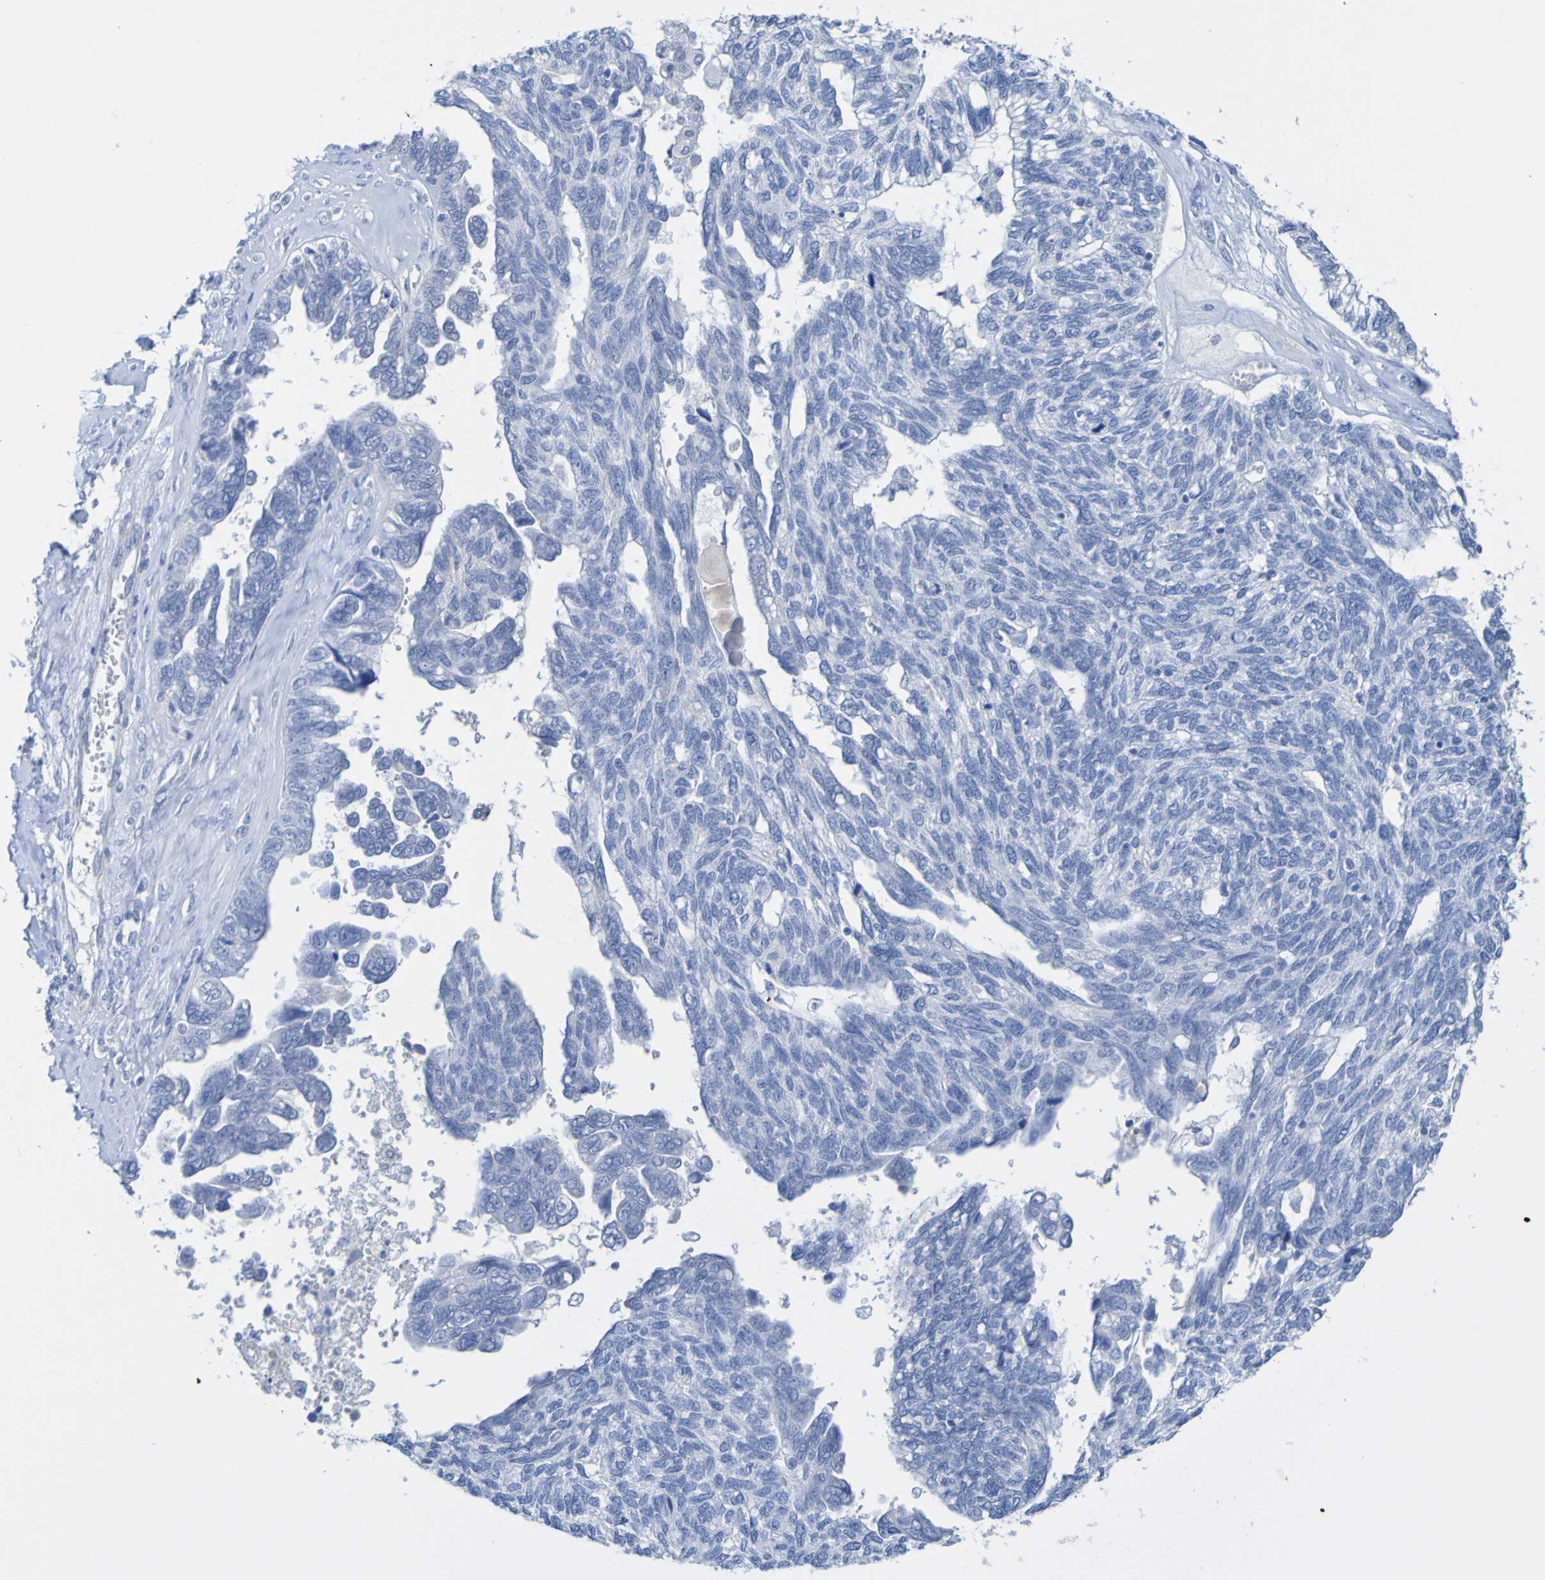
{"staining": {"intensity": "negative", "quantity": "none", "location": "none"}, "tissue": "ovarian cancer", "cell_type": "Tumor cells", "image_type": "cancer", "snomed": [{"axis": "morphology", "description": "Cystadenocarcinoma, serous, NOS"}, {"axis": "topography", "description": "Ovary"}], "caption": "IHC photomicrograph of human serous cystadenocarcinoma (ovarian) stained for a protein (brown), which displays no positivity in tumor cells. (Brightfield microscopy of DAB (3,3'-diaminobenzidine) immunohistochemistry at high magnification).", "gene": "ACMSD", "patient": {"sex": "female", "age": 79}}